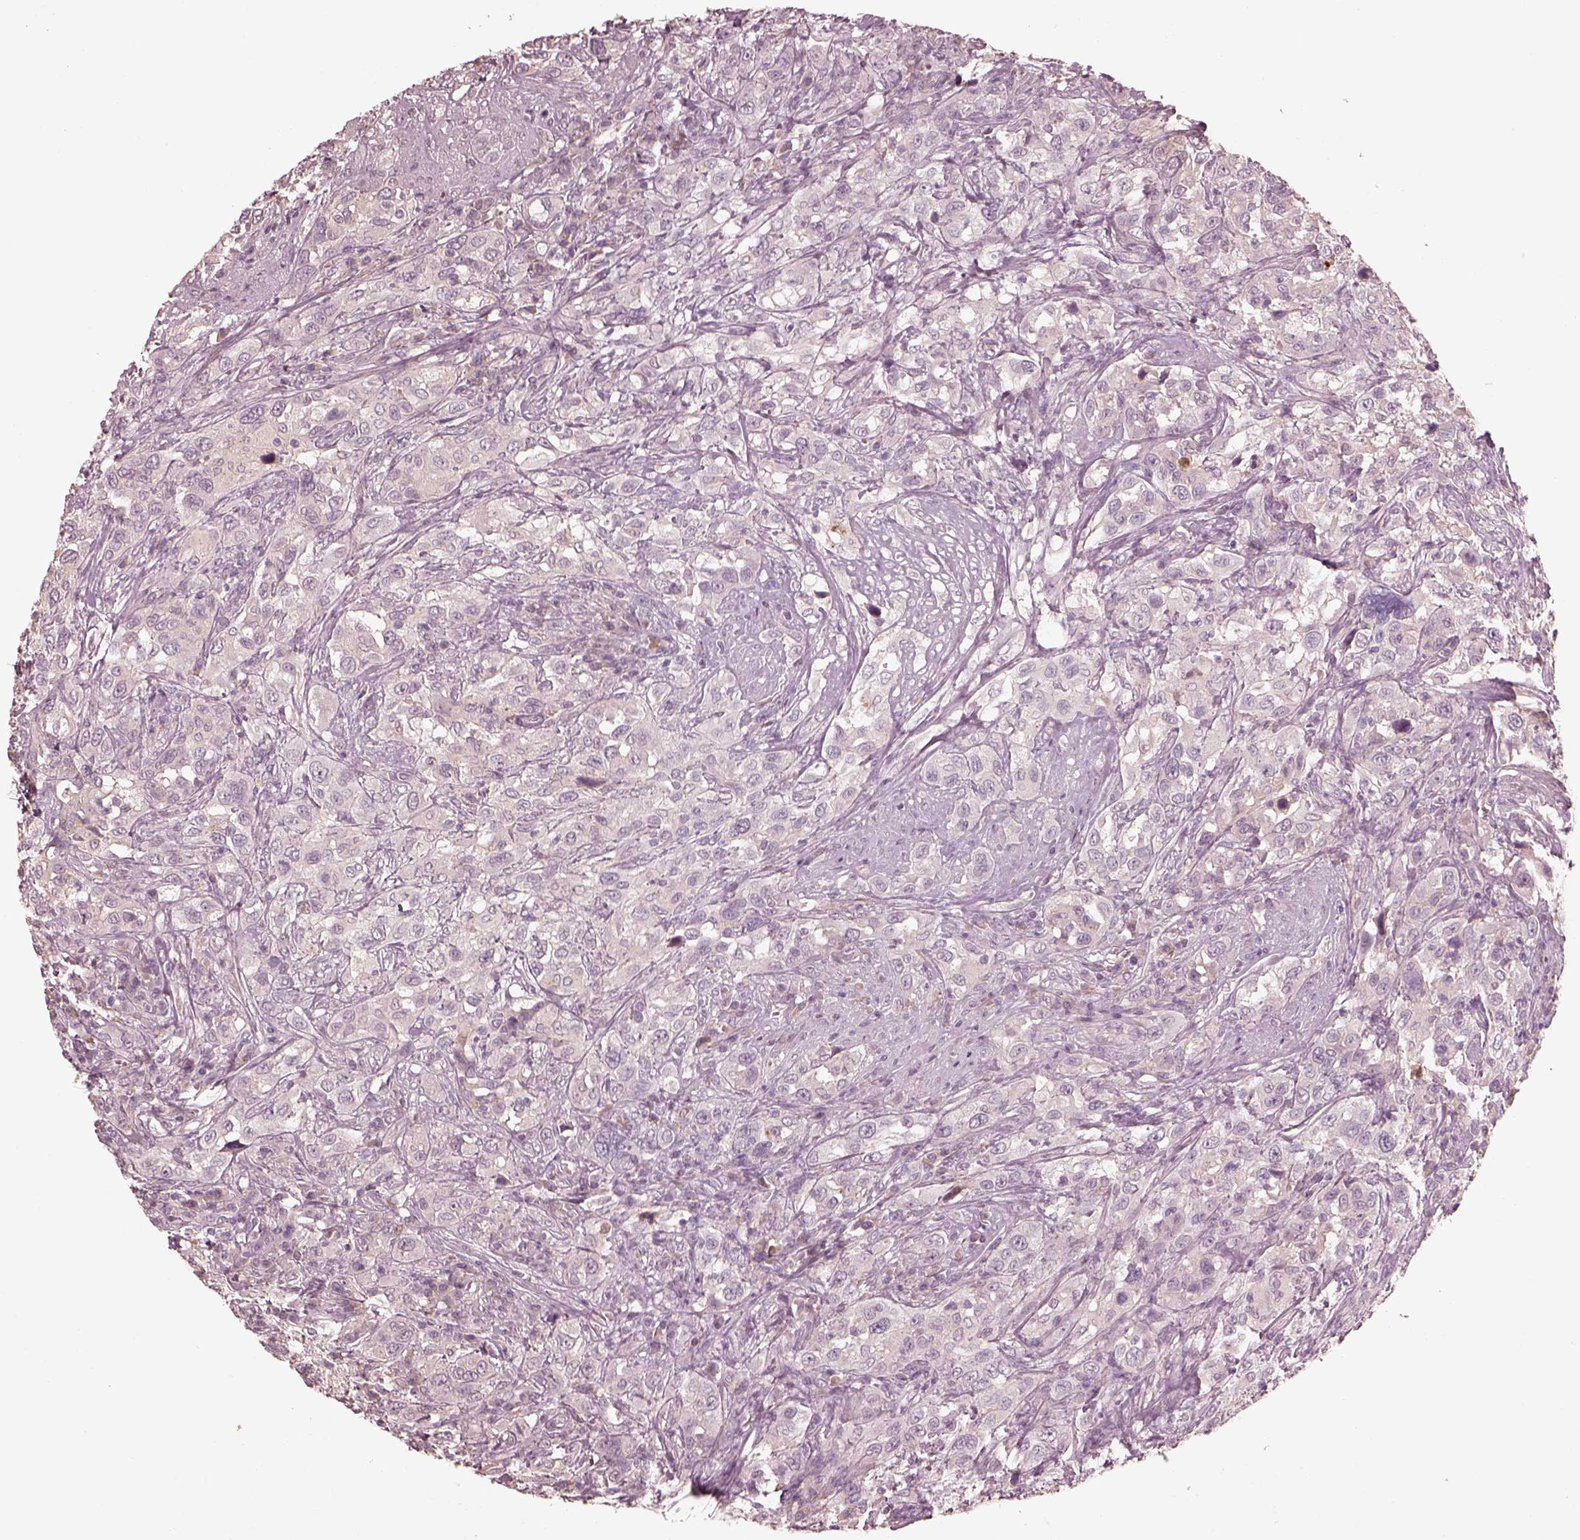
{"staining": {"intensity": "negative", "quantity": "none", "location": "none"}, "tissue": "urothelial cancer", "cell_type": "Tumor cells", "image_type": "cancer", "snomed": [{"axis": "morphology", "description": "Urothelial carcinoma, NOS"}, {"axis": "morphology", "description": "Urothelial carcinoma, High grade"}, {"axis": "topography", "description": "Urinary bladder"}], "caption": "This is an IHC photomicrograph of human high-grade urothelial carcinoma. There is no expression in tumor cells.", "gene": "VWA5B1", "patient": {"sex": "female", "age": 64}}